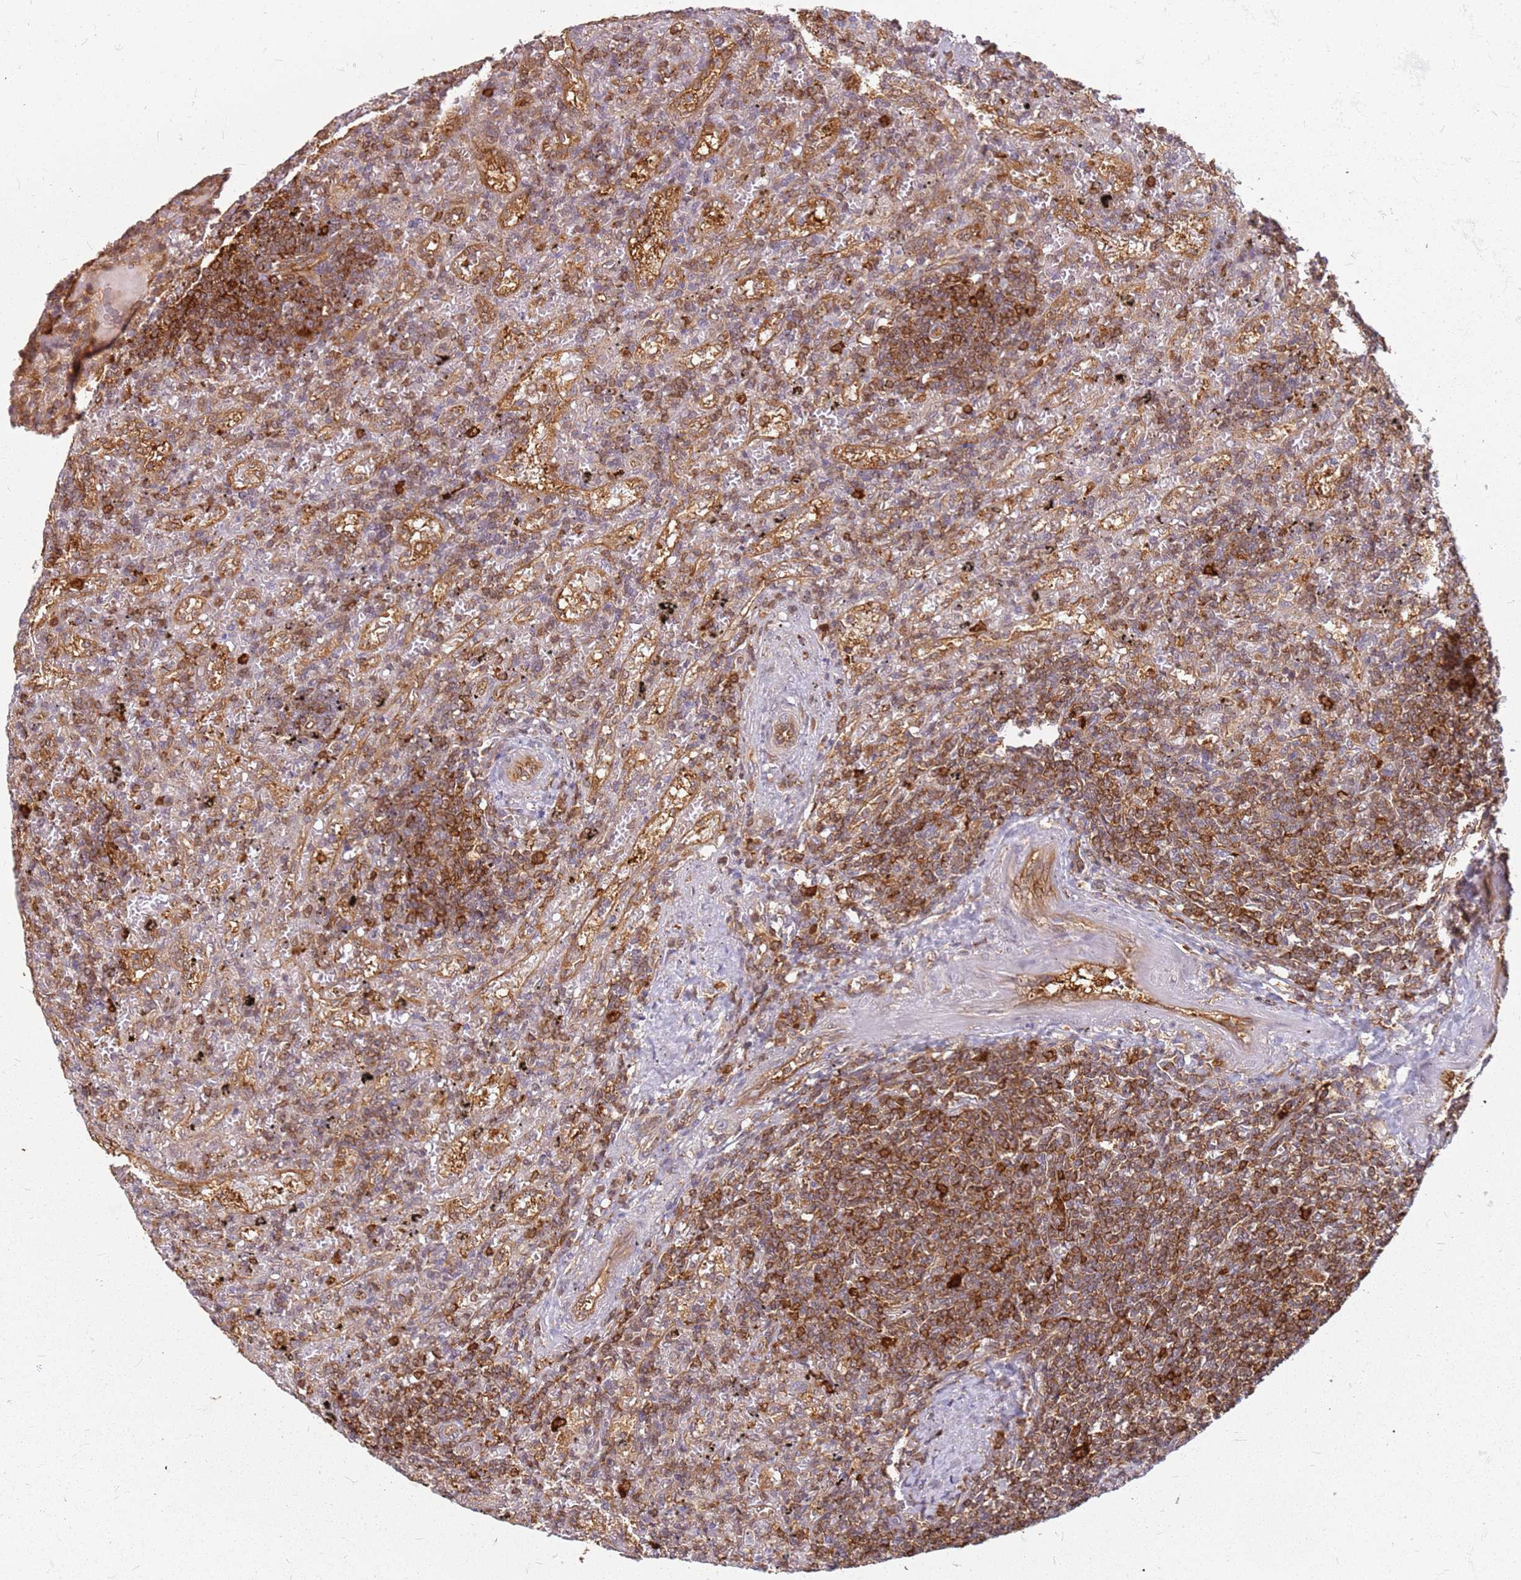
{"staining": {"intensity": "moderate", "quantity": "25%-75%", "location": "cytoplasmic/membranous"}, "tissue": "lymphoma", "cell_type": "Tumor cells", "image_type": "cancer", "snomed": [{"axis": "morphology", "description": "Malignant lymphoma, non-Hodgkin's type, Low grade"}, {"axis": "topography", "description": "Spleen"}], "caption": "The histopathology image shows immunohistochemical staining of malignant lymphoma, non-Hodgkin's type (low-grade). There is moderate cytoplasmic/membranous expression is identified in approximately 25%-75% of tumor cells.", "gene": "HDX", "patient": {"sex": "male", "age": 76}}